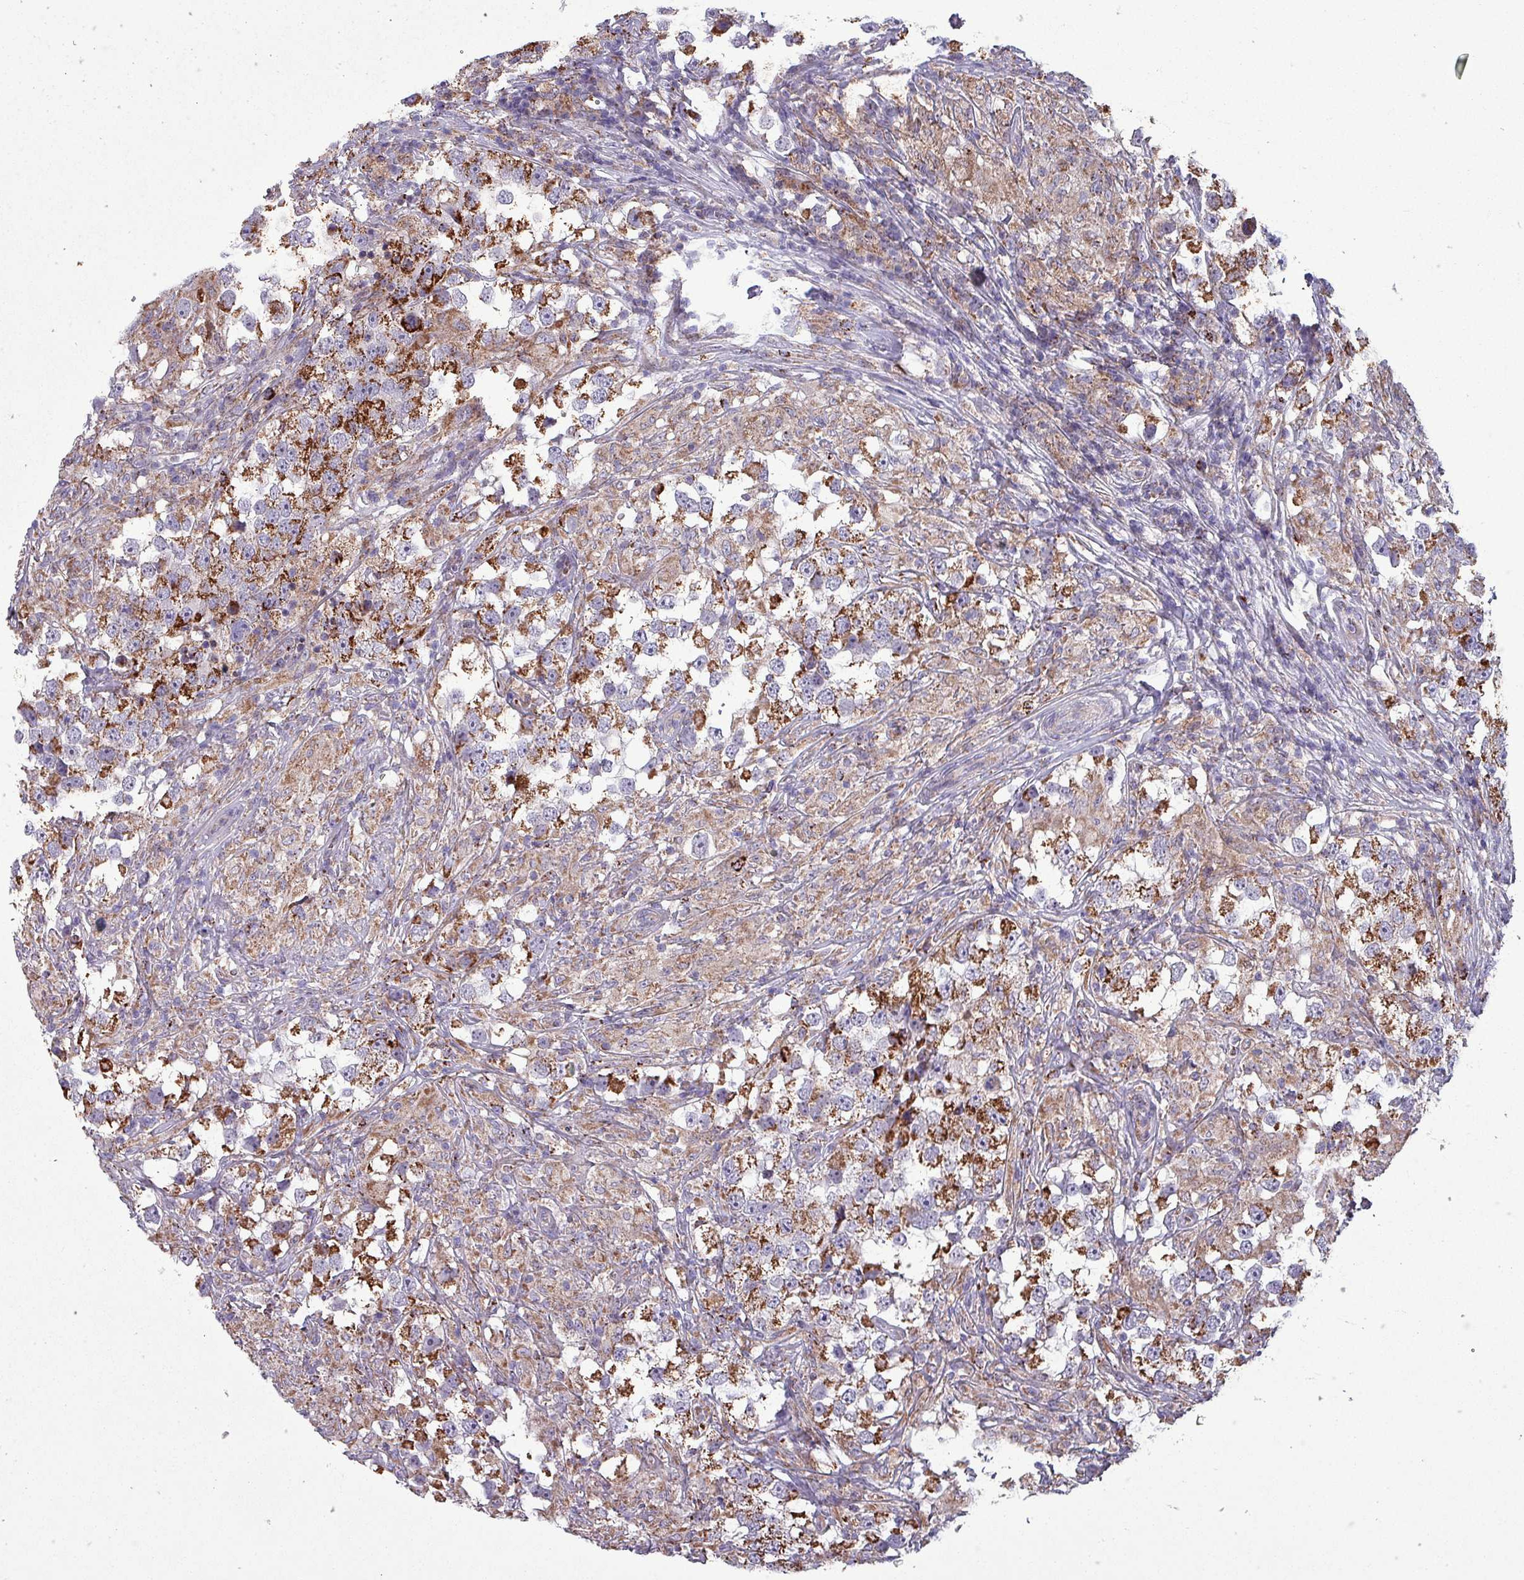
{"staining": {"intensity": "strong", "quantity": ">75%", "location": "cytoplasmic/membranous"}, "tissue": "testis cancer", "cell_type": "Tumor cells", "image_type": "cancer", "snomed": [{"axis": "morphology", "description": "Seminoma, NOS"}, {"axis": "topography", "description": "Testis"}], "caption": "DAB (3,3'-diaminobenzidine) immunohistochemical staining of seminoma (testis) shows strong cytoplasmic/membranous protein expression in approximately >75% of tumor cells. Using DAB (brown) and hematoxylin (blue) stains, captured at high magnification using brightfield microscopy.", "gene": "ZNF322", "patient": {"sex": "male", "age": 46}}